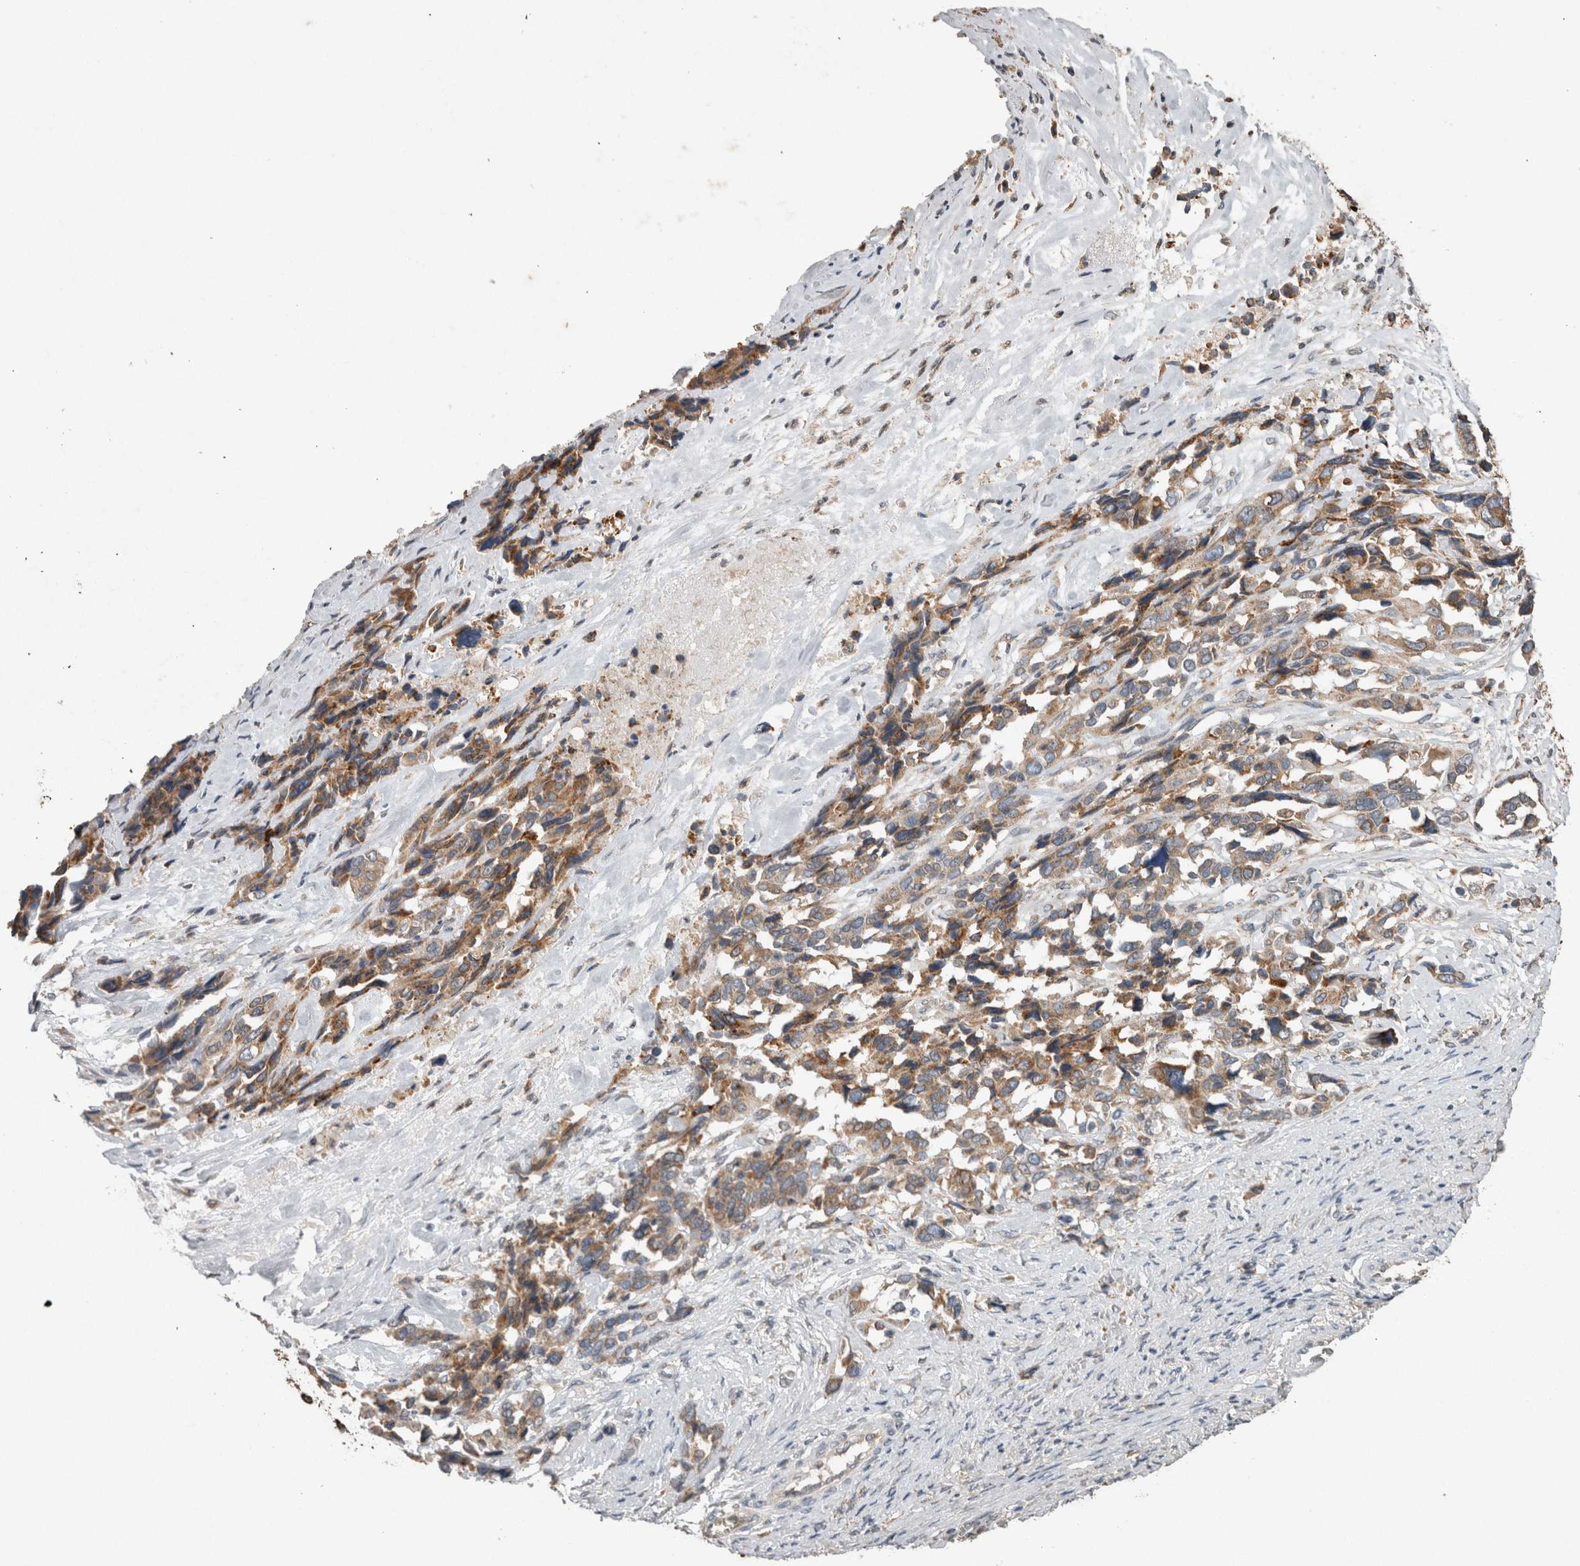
{"staining": {"intensity": "moderate", "quantity": ">75%", "location": "cytoplasmic/membranous"}, "tissue": "ovarian cancer", "cell_type": "Tumor cells", "image_type": "cancer", "snomed": [{"axis": "morphology", "description": "Cystadenocarcinoma, serous, NOS"}, {"axis": "topography", "description": "Ovary"}], "caption": "Immunohistochemical staining of human ovarian cancer demonstrates medium levels of moderate cytoplasmic/membranous protein expression in about >75% of tumor cells. (IHC, brightfield microscopy, high magnification).", "gene": "ADGRL3", "patient": {"sex": "female", "age": 44}}